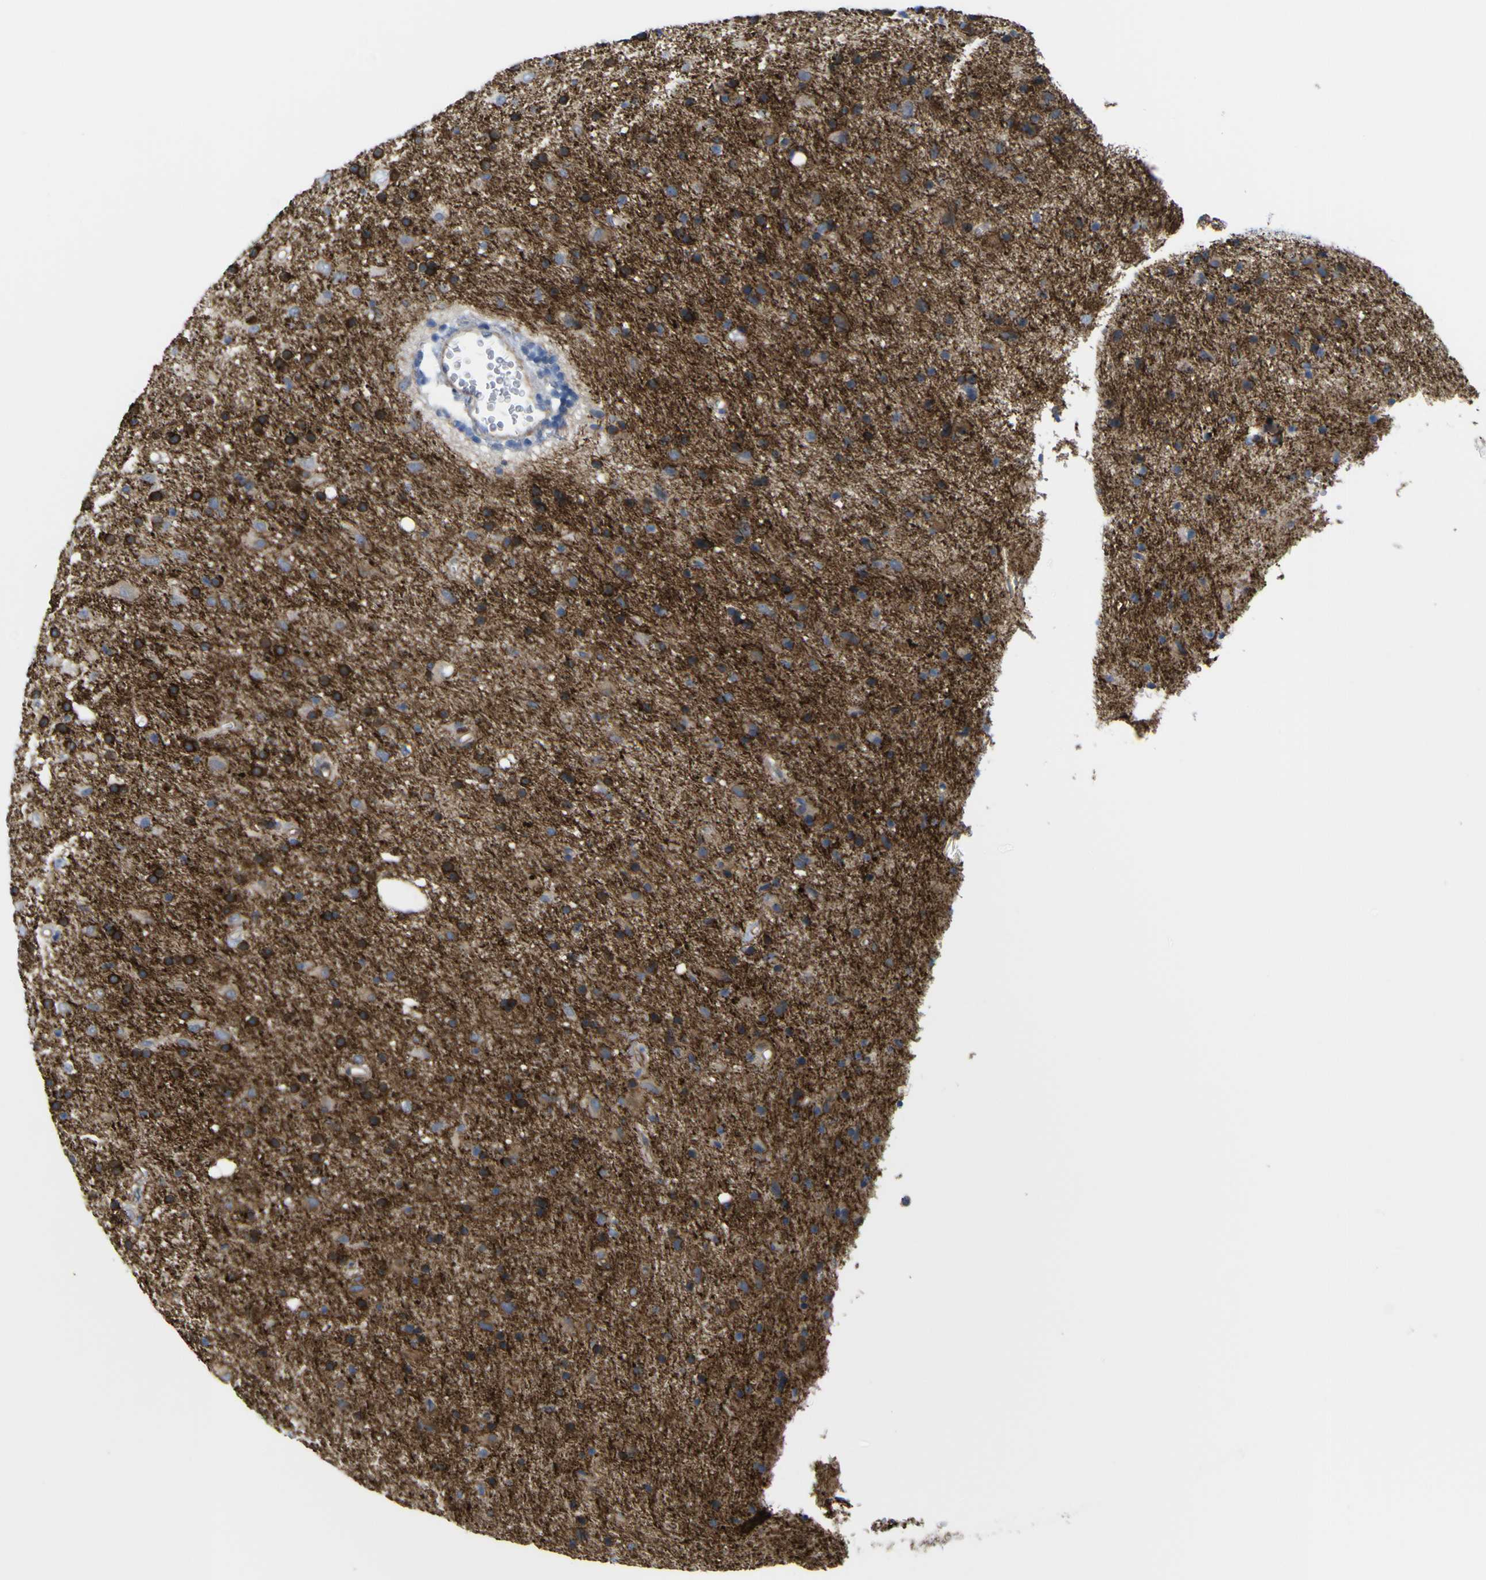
{"staining": {"intensity": "strong", "quantity": "25%-75%", "location": "cytoplasmic/membranous"}, "tissue": "glioma", "cell_type": "Tumor cells", "image_type": "cancer", "snomed": [{"axis": "morphology", "description": "Glioma, malignant, Low grade"}, {"axis": "topography", "description": "Brain"}], "caption": "Protein staining demonstrates strong cytoplasmic/membranous expression in about 25%-75% of tumor cells in glioma.", "gene": "JPH1", "patient": {"sex": "male", "age": 77}}